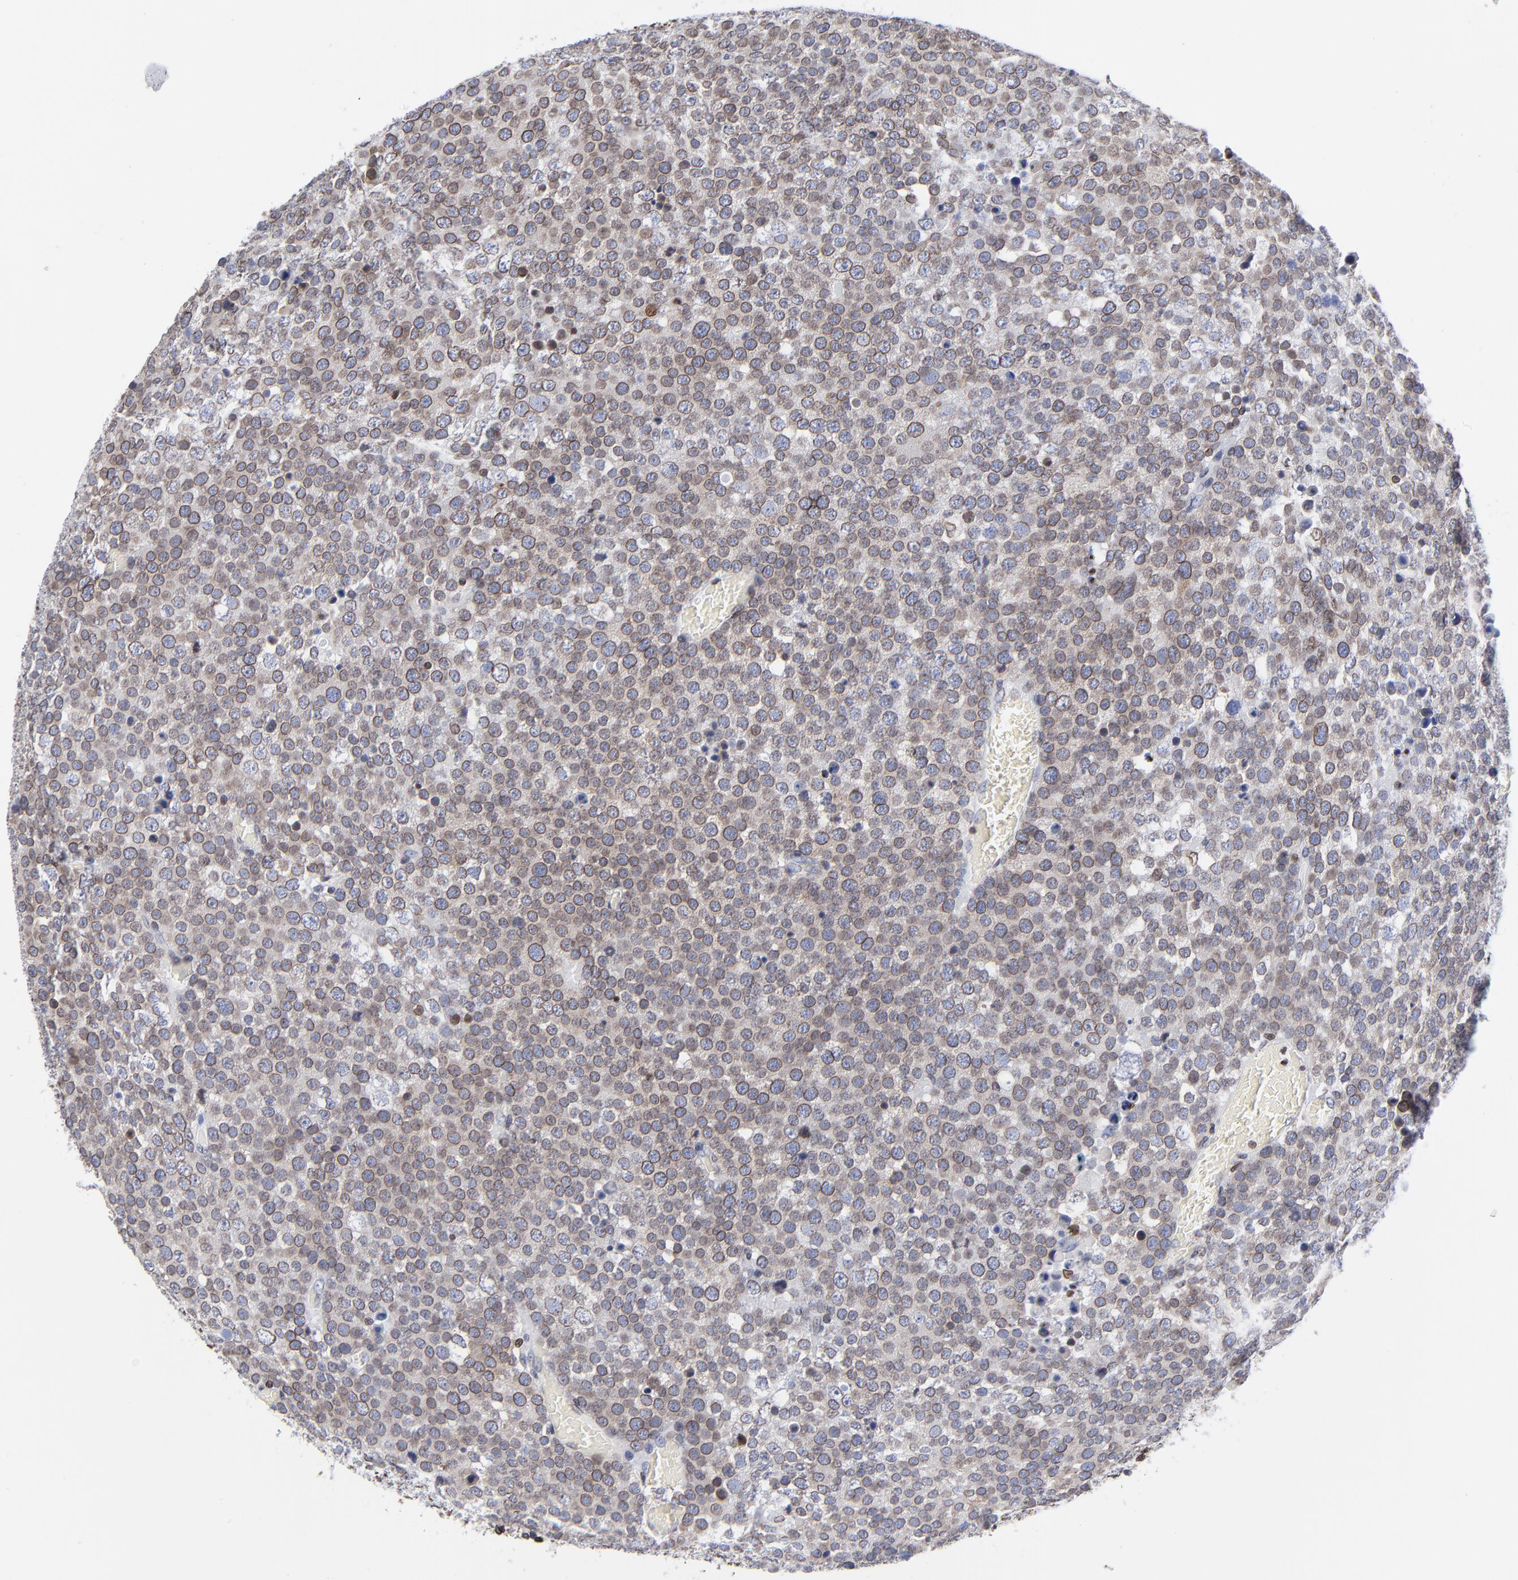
{"staining": {"intensity": "moderate", "quantity": ">75%", "location": "cytoplasmic/membranous,nuclear"}, "tissue": "testis cancer", "cell_type": "Tumor cells", "image_type": "cancer", "snomed": [{"axis": "morphology", "description": "Seminoma, NOS"}, {"axis": "topography", "description": "Testis"}], "caption": "Testis seminoma was stained to show a protein in brown. There is medium levels of moderate cytoplasmic/membranous and nuclear positivity in about >75% of tumor cells.", "gene": "THAP7", "patient": {"sex": "male", "age": 71}}